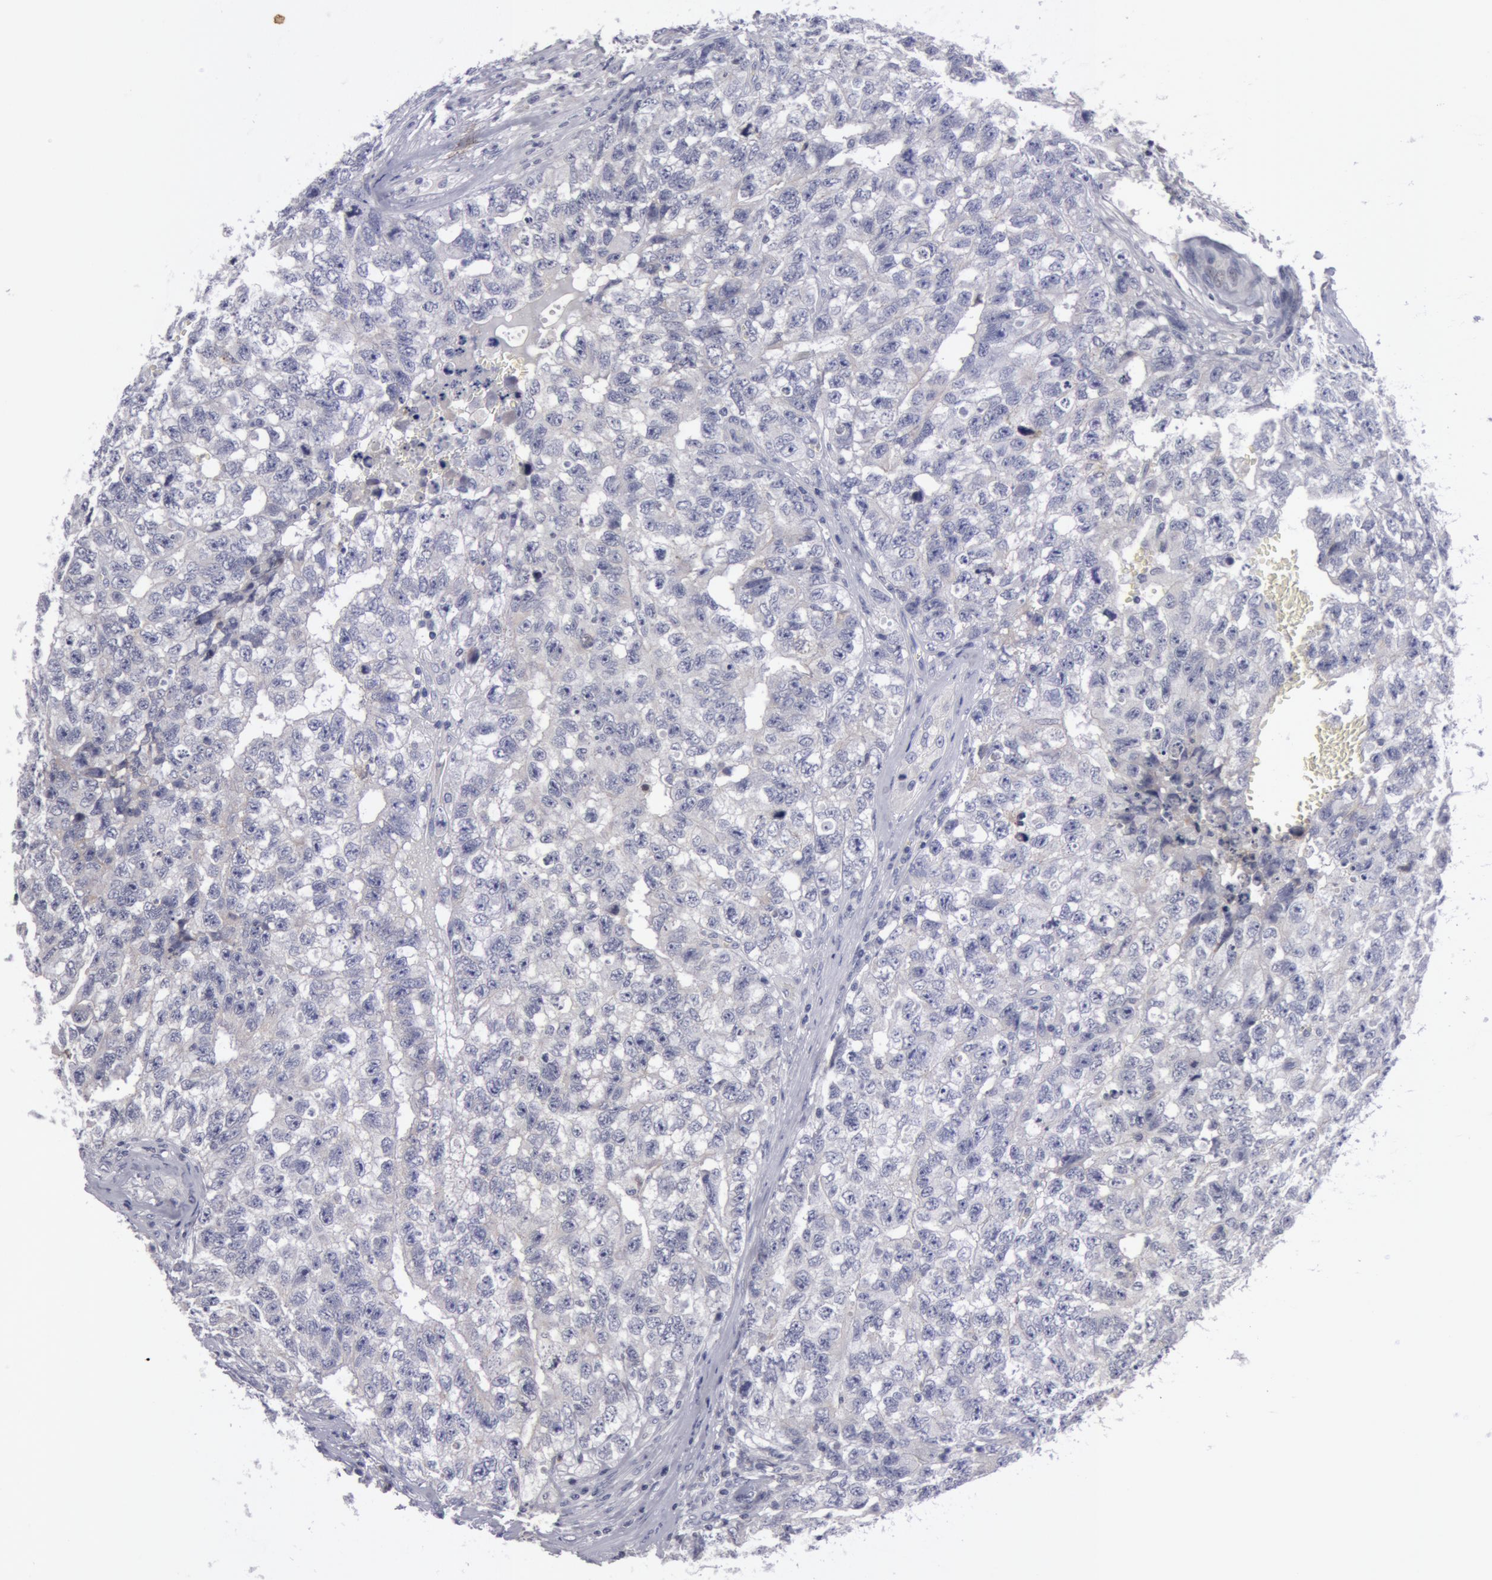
{"staining": {"intensity": "negative", "quantity": "none", "location": "none"}, "tissue": "testis cancer", "cell_type": "Tumor cells", "image_type": "cancer", "snomed": [{"axis": "morphology", "description": "Carcinoma, Embryonal, NOS"}, {"axis": "topography", "description": "Testis"}], "caption": "There is no significant expression in tumor cells of testis cancer.", "gene": "NLGN4X", "patient": {"sex": "male", "age": 31}}